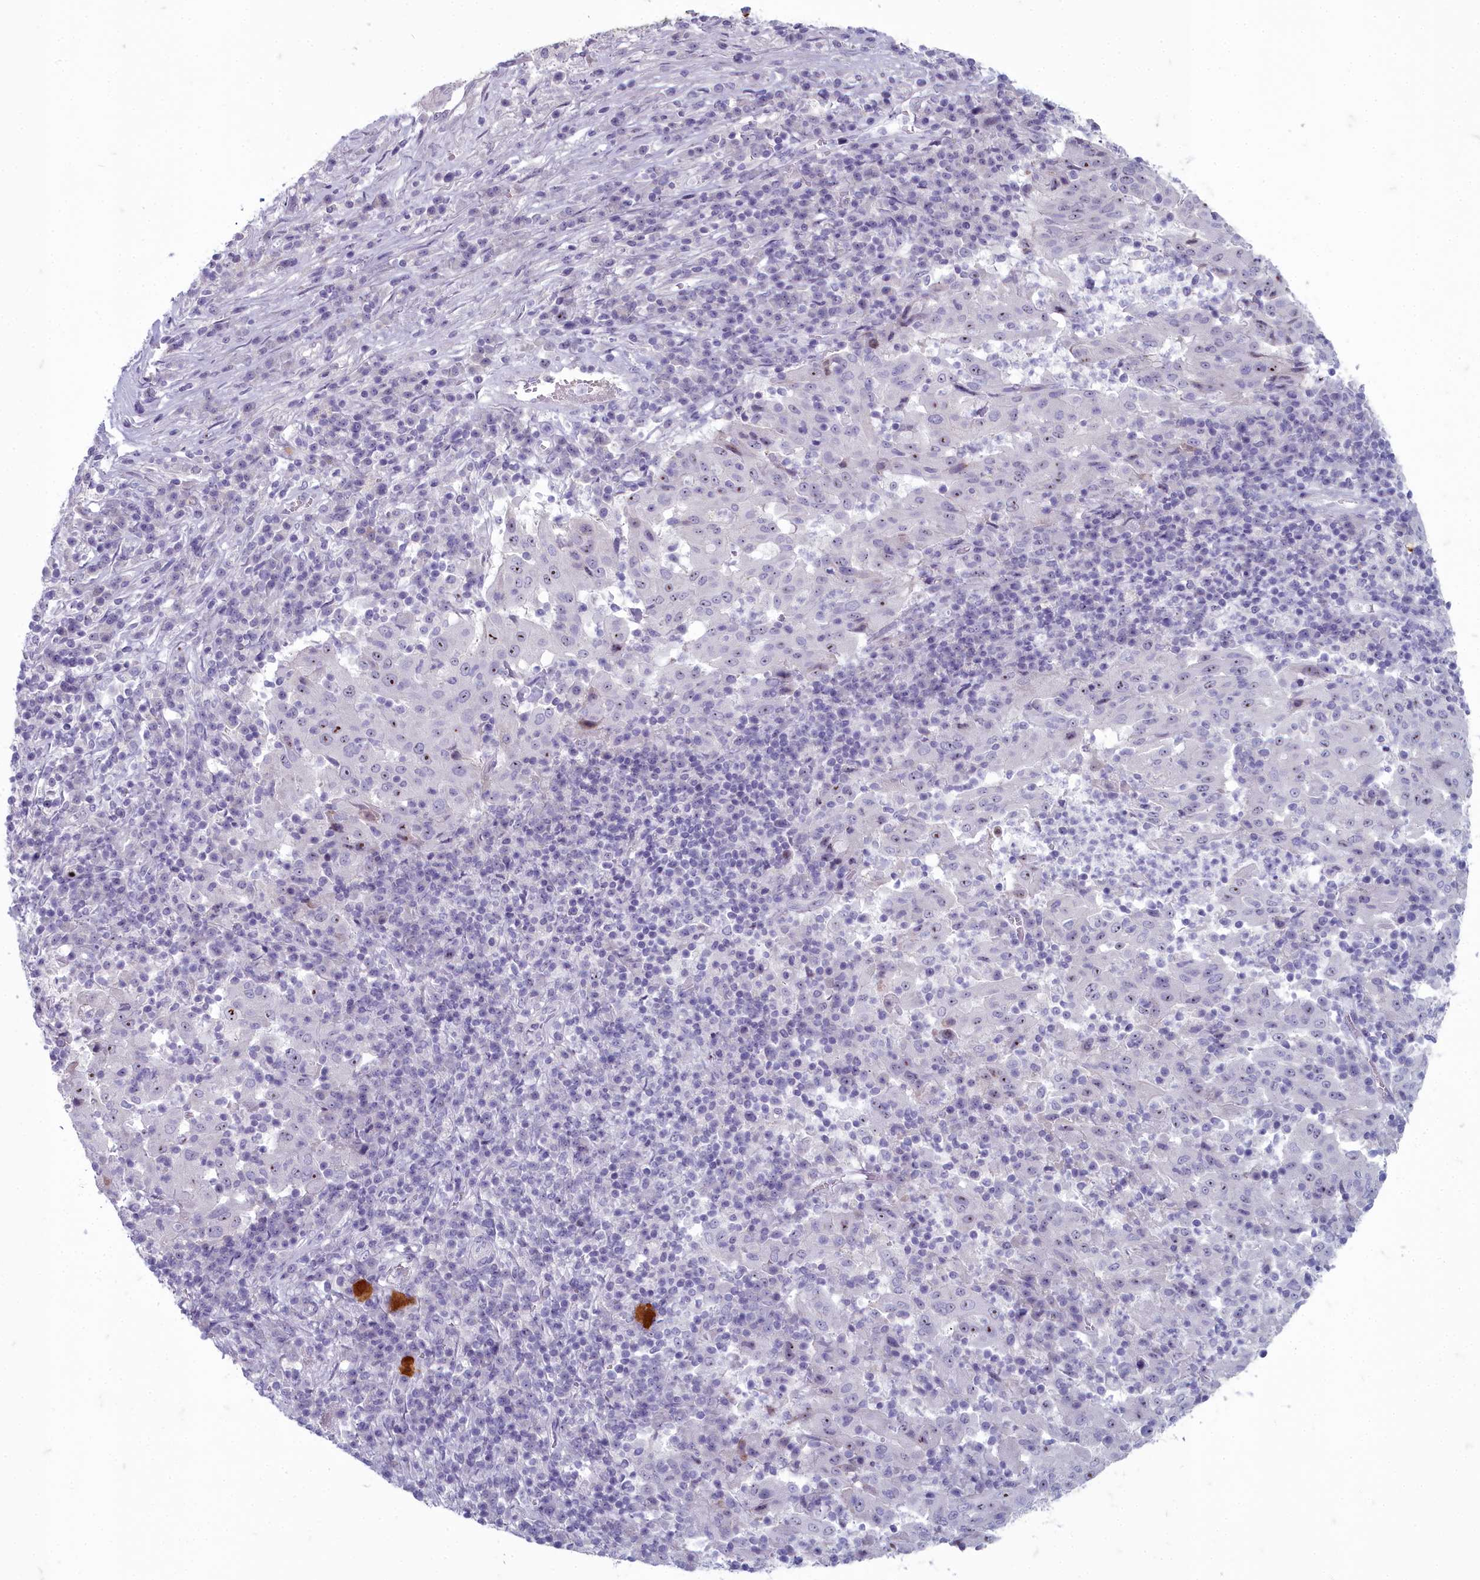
{"staining": {"intensity": "weak", "quantity": "25%-75%", "location": "nuclear"}, "tissue": "pancreatic cancer", "cell_type": "Tumor cells", "image_type": "cancer", "snomed": [{"axis": "morphology", "description": "Adenocarcinoma, NOS"}, {"axis": "topography", "description": "Pancreas"}], "caption": "The micrograph displays staining of pancreatic cancer, revealing weak nuclear protein positivity (brown color) within tumor cells.", "gene": "INSYN2A", "patient": {"sex": "male", "age": 63}}